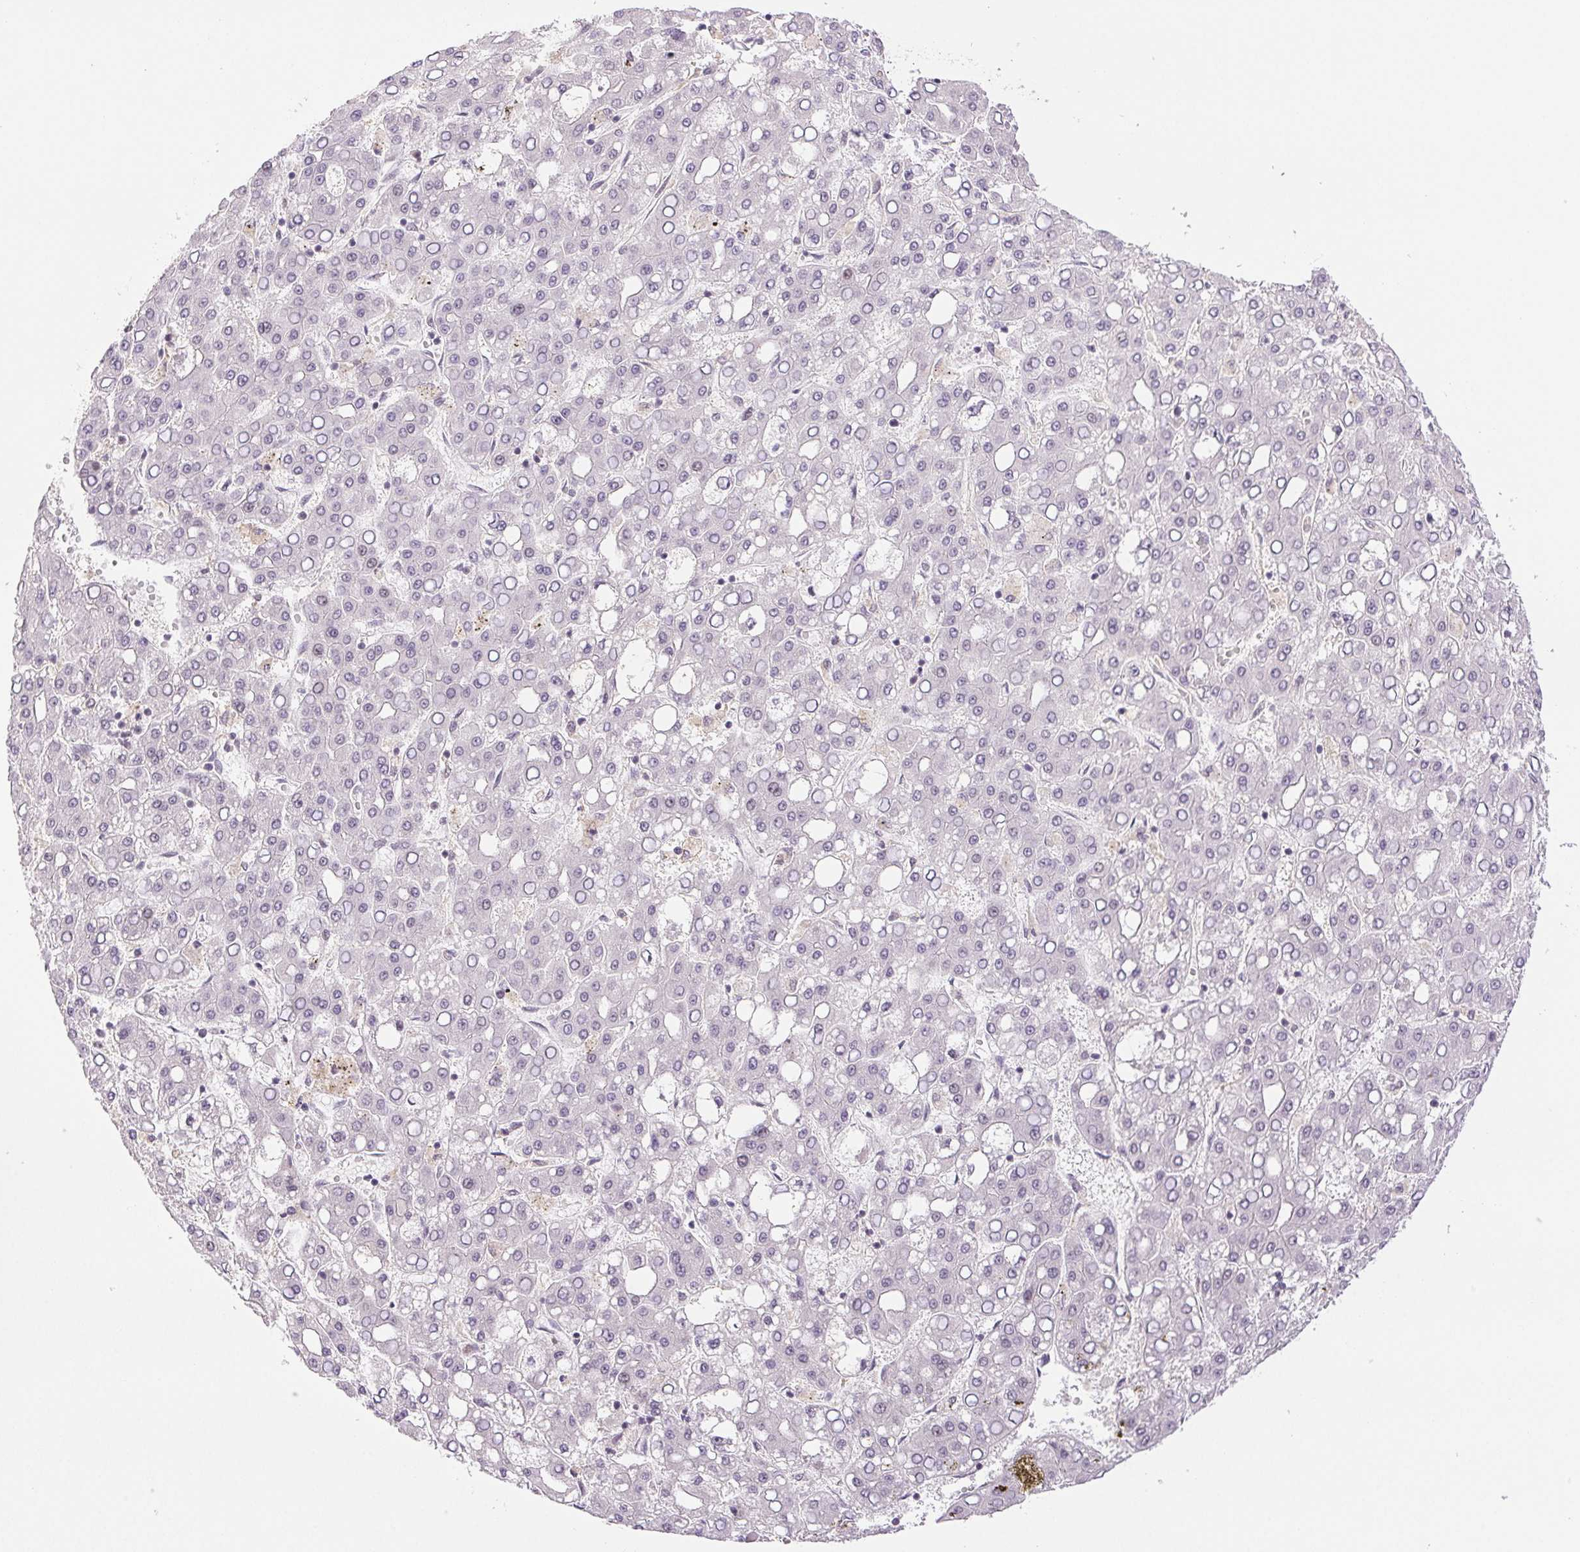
{"staining": {"intensity": "negative", "quantity": "none", "location": "none"}, "tissue": "liver cancer", "cell_type": "Tumor cells", "image_type": "cancer", "snomed": [{"axis": "morphology", "description": "Carcinoma, Hepatocellular, NOS"}, {"axis": "topography", "description": "Liver"}], "caption": "IHC of hepatocellular carcinoma (liver) displays no expression in tumor cells.", "gene": "PRPF18", "patient": {"sex": "male", "age": 65}}